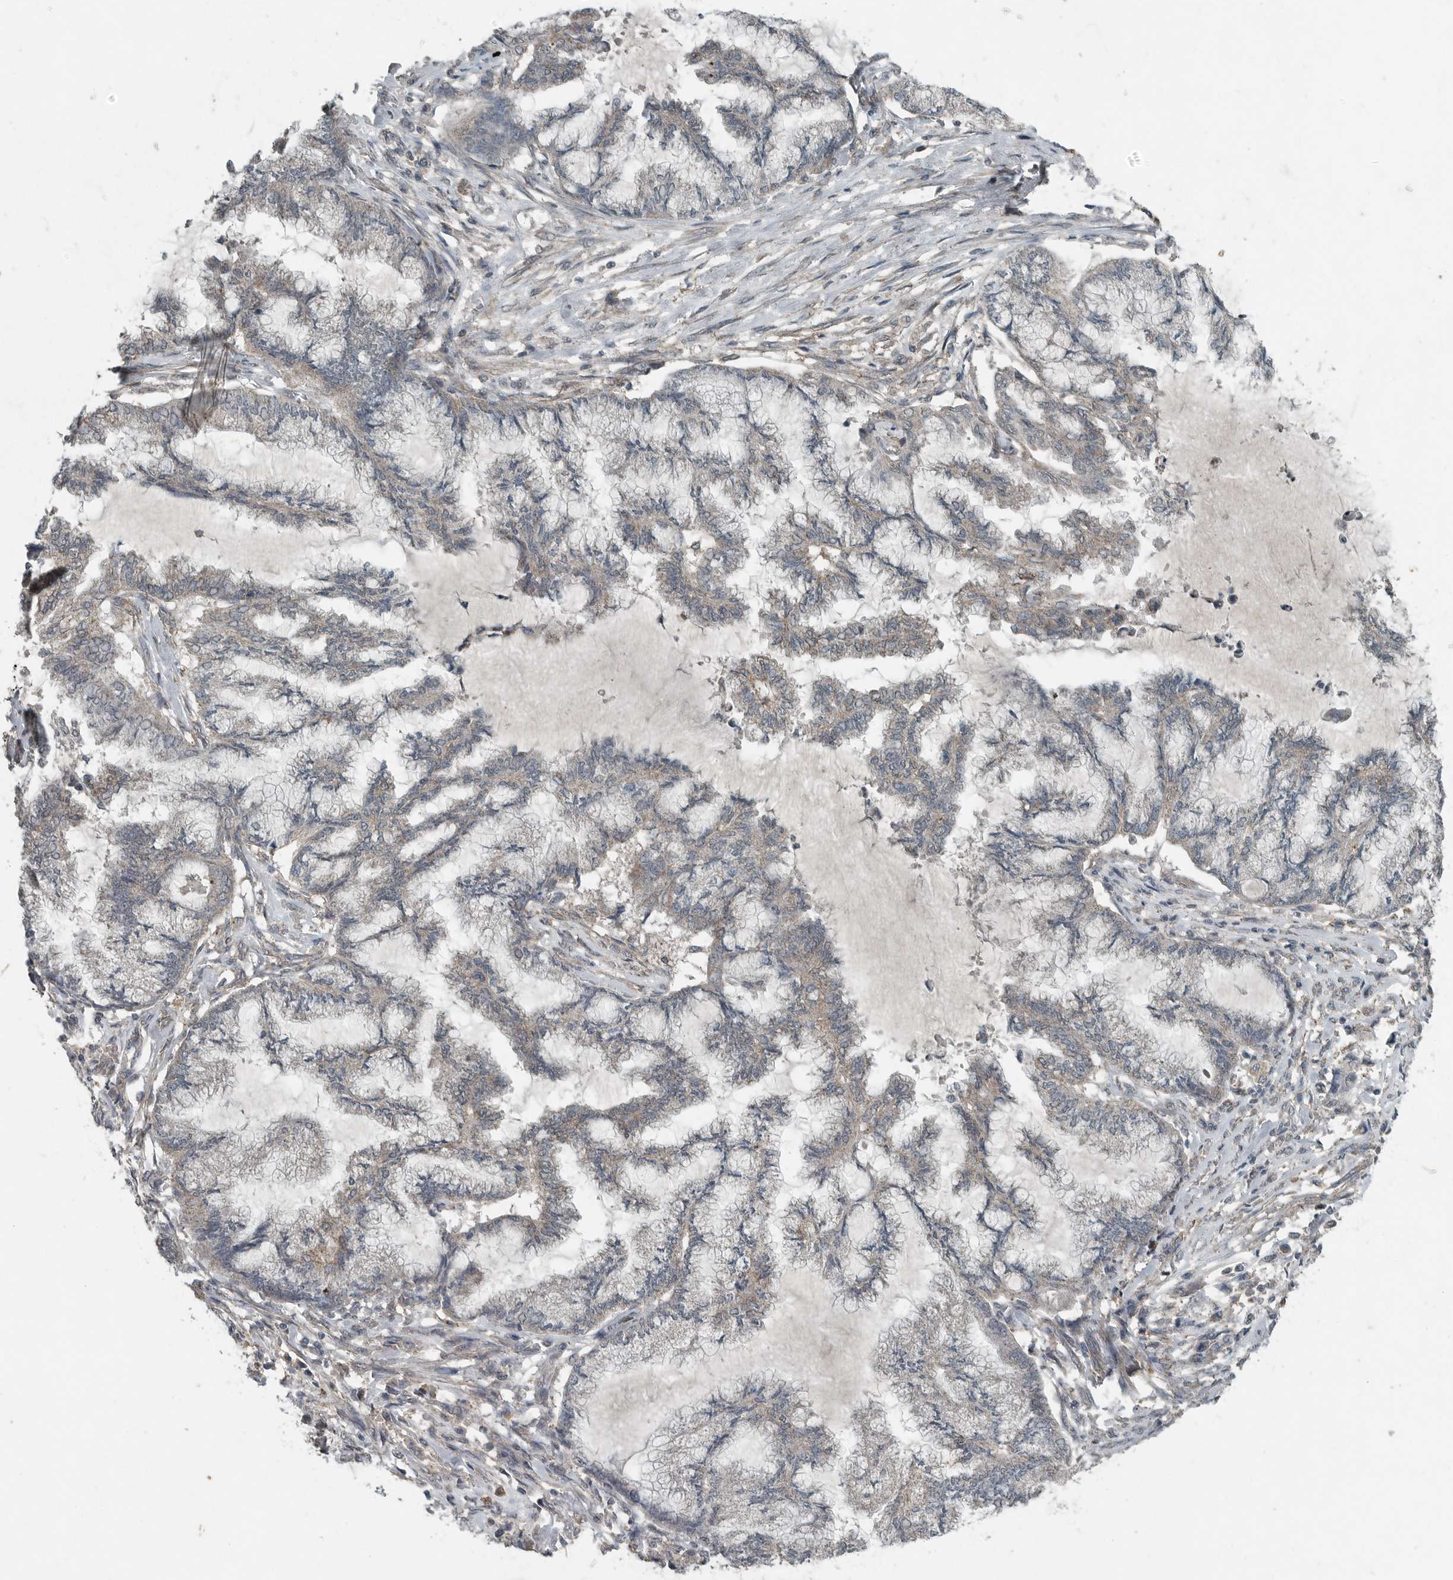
{"staining": {"intensity": "negative", "quantity": "none", "location": "none"}, "tissue": "endometrial cancer", "cell_type": "Tumor cells", "image_type": "cancer", "snomed": [{"axis": "morphology", "description": "Adenocarcinoma, NOS"}, {"axis": "topography", "description": "Endometrium"}], "caption": "Immunohistochemistry (IHC) micrograph of endometrial adenocarcinoma stained for a protein (brown), which displays no staining in tumor cells.", "gene": "IL6ST", "patient": {"sex": "female", "age": 86}}